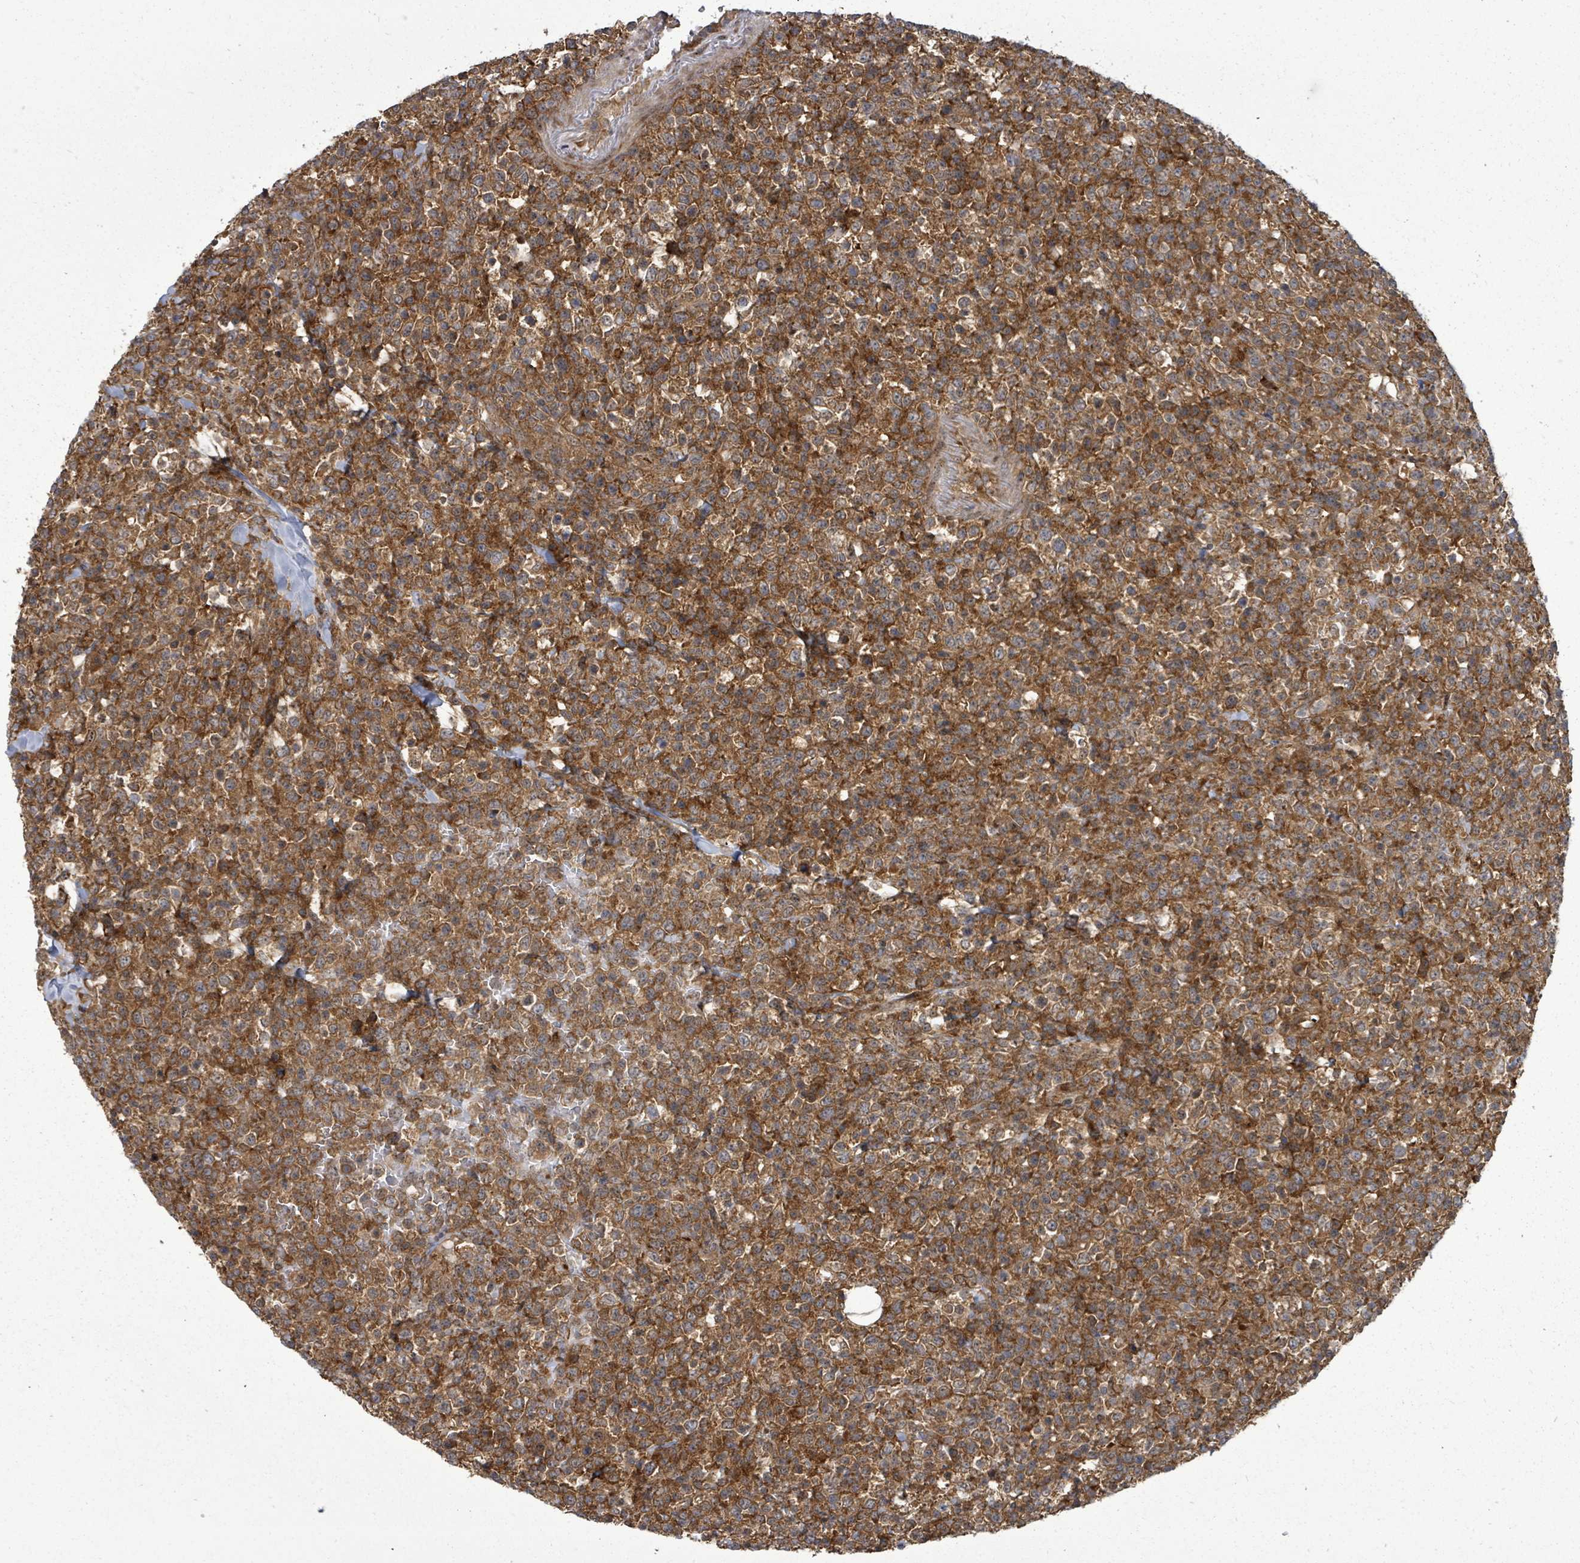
{"staining": {"intensity": "strong", "quantity": ">75%", "location": "cytoplasmic/membranous"}, "tissue": "lymphoma", "cell_type": "Tumor cells", "image_type": "cancer", "snomed": [{"axis": "morphology", "description": "Malignant lymphoma, non-Hodgkin's type, High grade"}, {"axis": "topography", "description": "Colon"}], "caption": "Immunohistochemistry staining of malignant lymphoma, non-Hodgkin's type (high-grade), which shows high levels of strong cytoplasmic/membranous expression in about >75% of tumor cells indicating strong cytoplasmic/membranous protein expression. The staining was performed using DAB (3,3'-diaminobenzidine) (brown) for protein detection and nuclei were counterstained in hematoxylin (blue).", "gene": "EIF3C", "patient": {"sex": "female", "age": 53}}